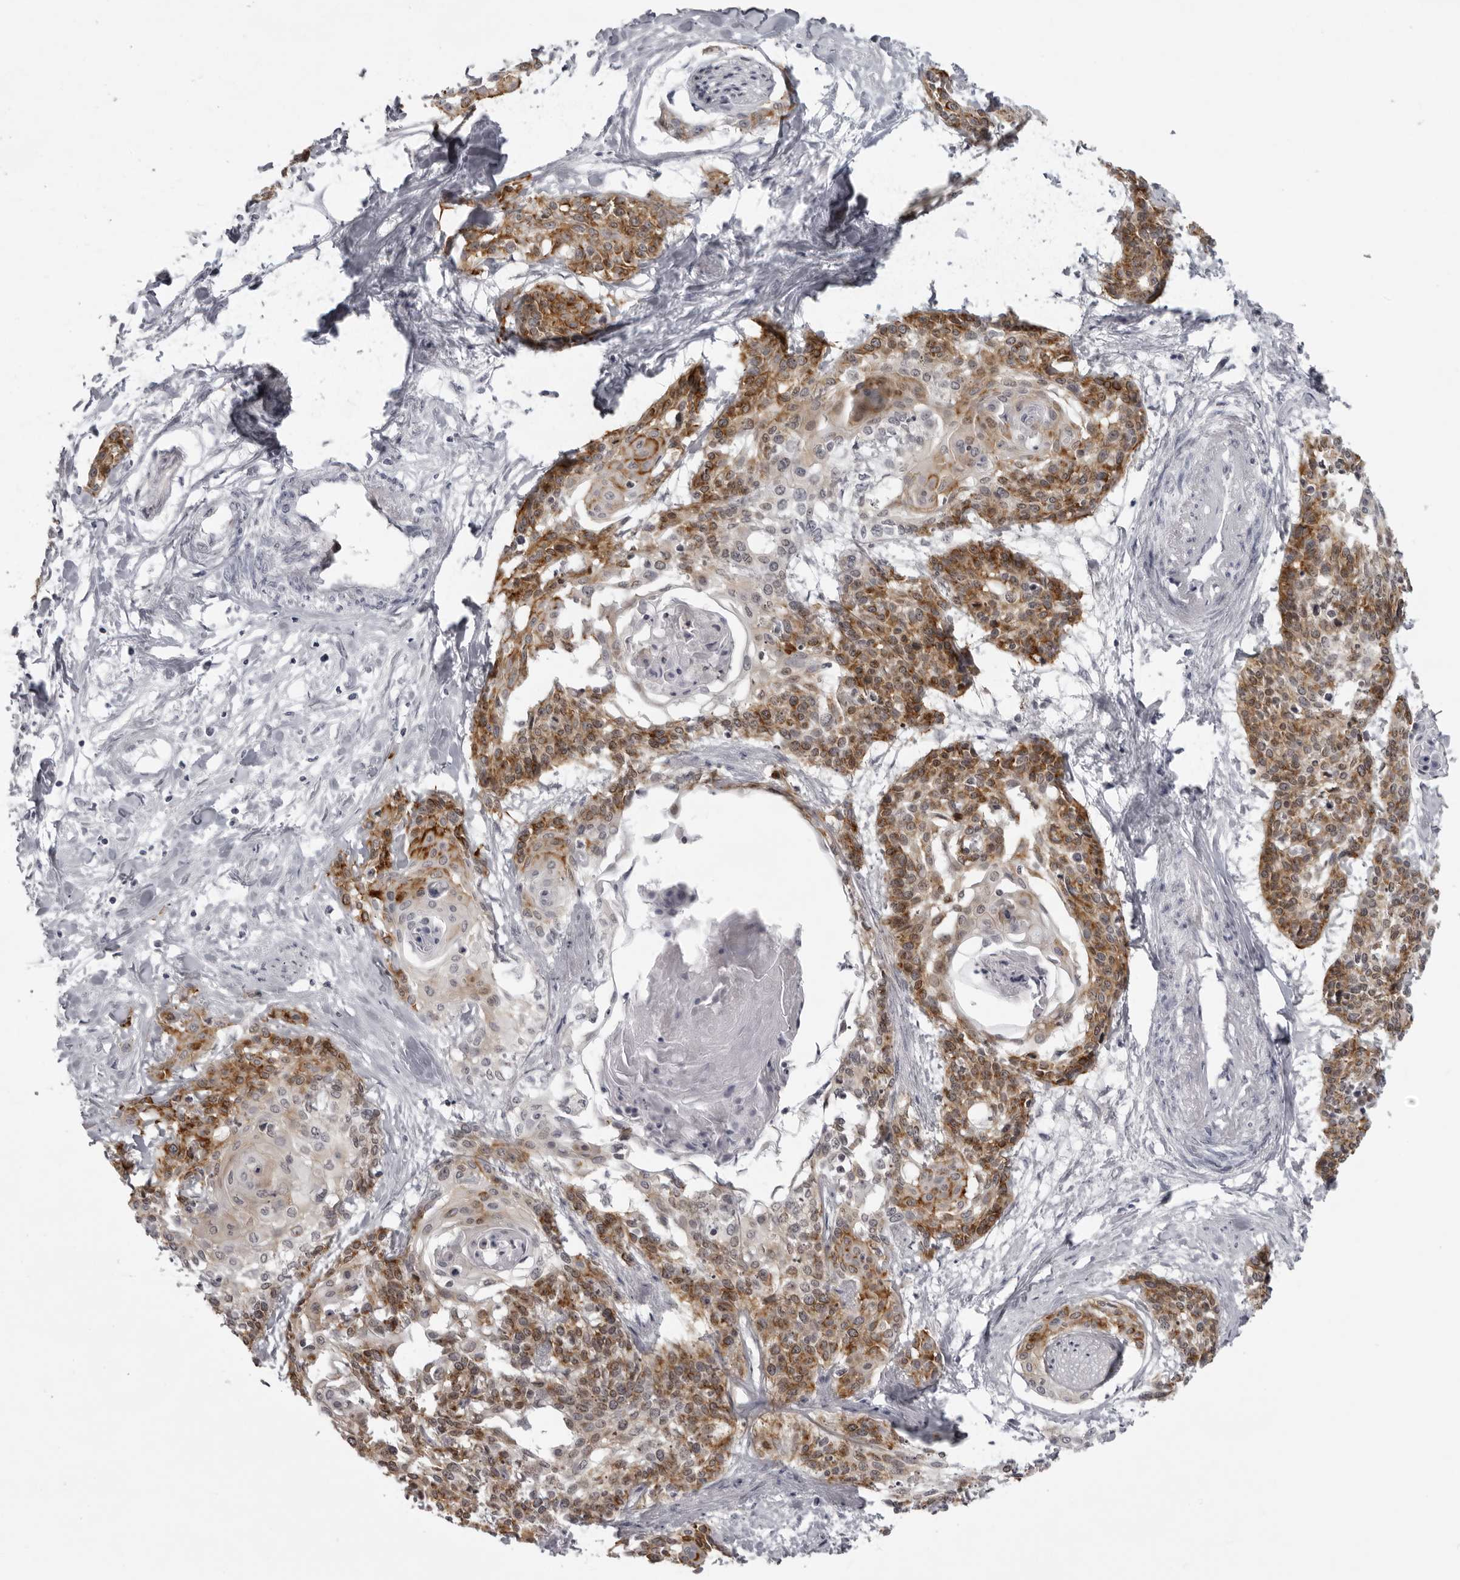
{"staining": {"intensity": "moderate", "quantity": ">75%", "location": "cytoplasmic/membranous"}, "tissue": "cervical cancer", "cell_type": "Tumor cells", "image_type": "cancer", "snomed": [{"axis": "morphology", "description": "Squamous cell carcinoma, NOS"}, {"axis": "topography", "description": "Cervix"}], "caption": "Immunohistochemistry (DAB (3,3'-diaminobenzidine)) staining of cervical cancer shows moderate cytoplasmic/membranous protein staining in about >75% of tumor cells.", "gene": "NUDT18", "patient": {"sex": "female", "age": 57}}